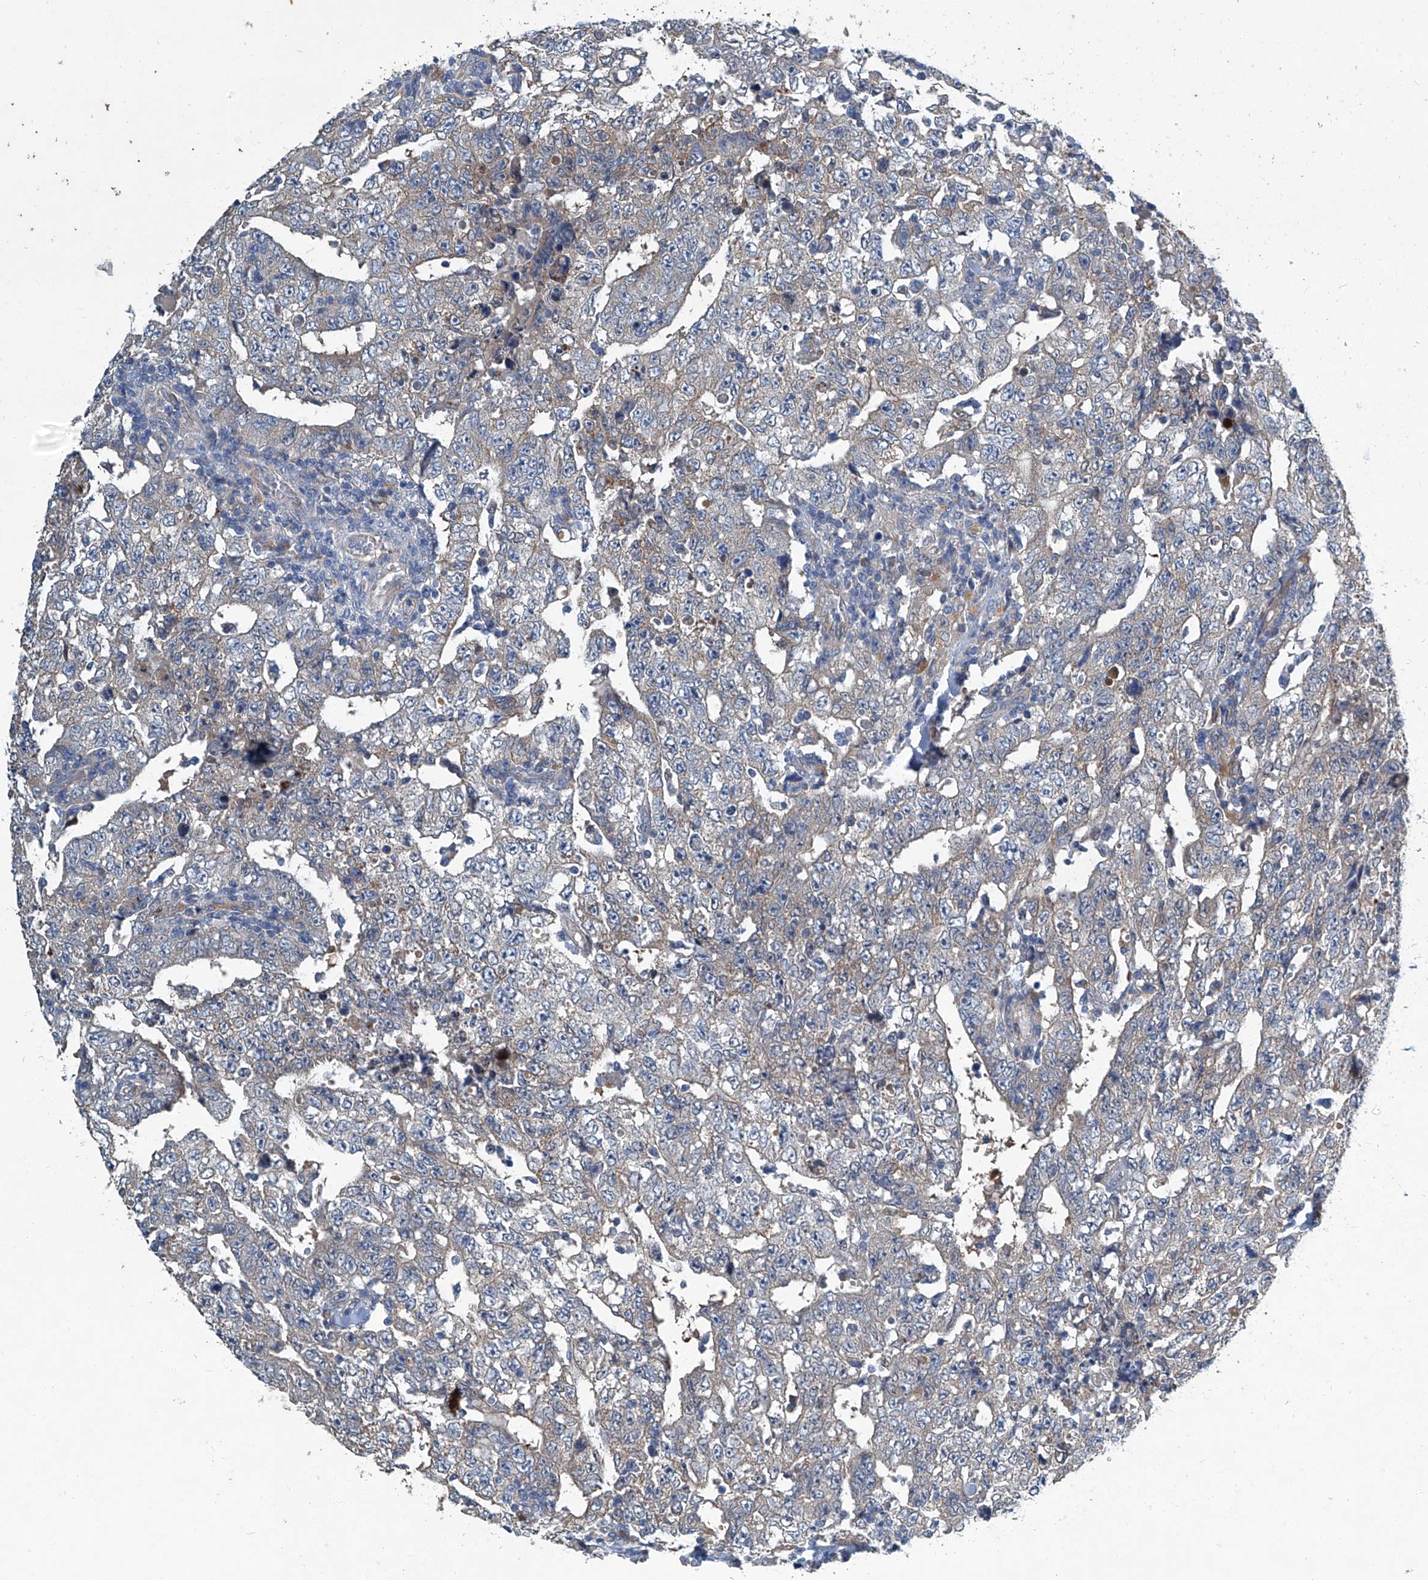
{"staining": {"intensity": "weak", "quantity": ">75%", "location": "cytoplasmic/membranous"}, "tissue": "testis cancer", "cell_type": "Tumor cells", "image_type": "cancer", "snomed": [{"axis": "morphology", "description": "Carcinoma, Embryonal, NOS"}, {"axis": "topography", "description": "Testis"}], "caption": "Immunohistochemical staining of human embryonal carcinoma (testis) reveals weak cytoplasmic/membranous protein positivity in approximately >75% of tumor cells. Ihc stains the protein of interest in brown and the nuclei are stained blue.", "gene": "SLC26A11", "patient": {"sex": "male", "age": 26}}